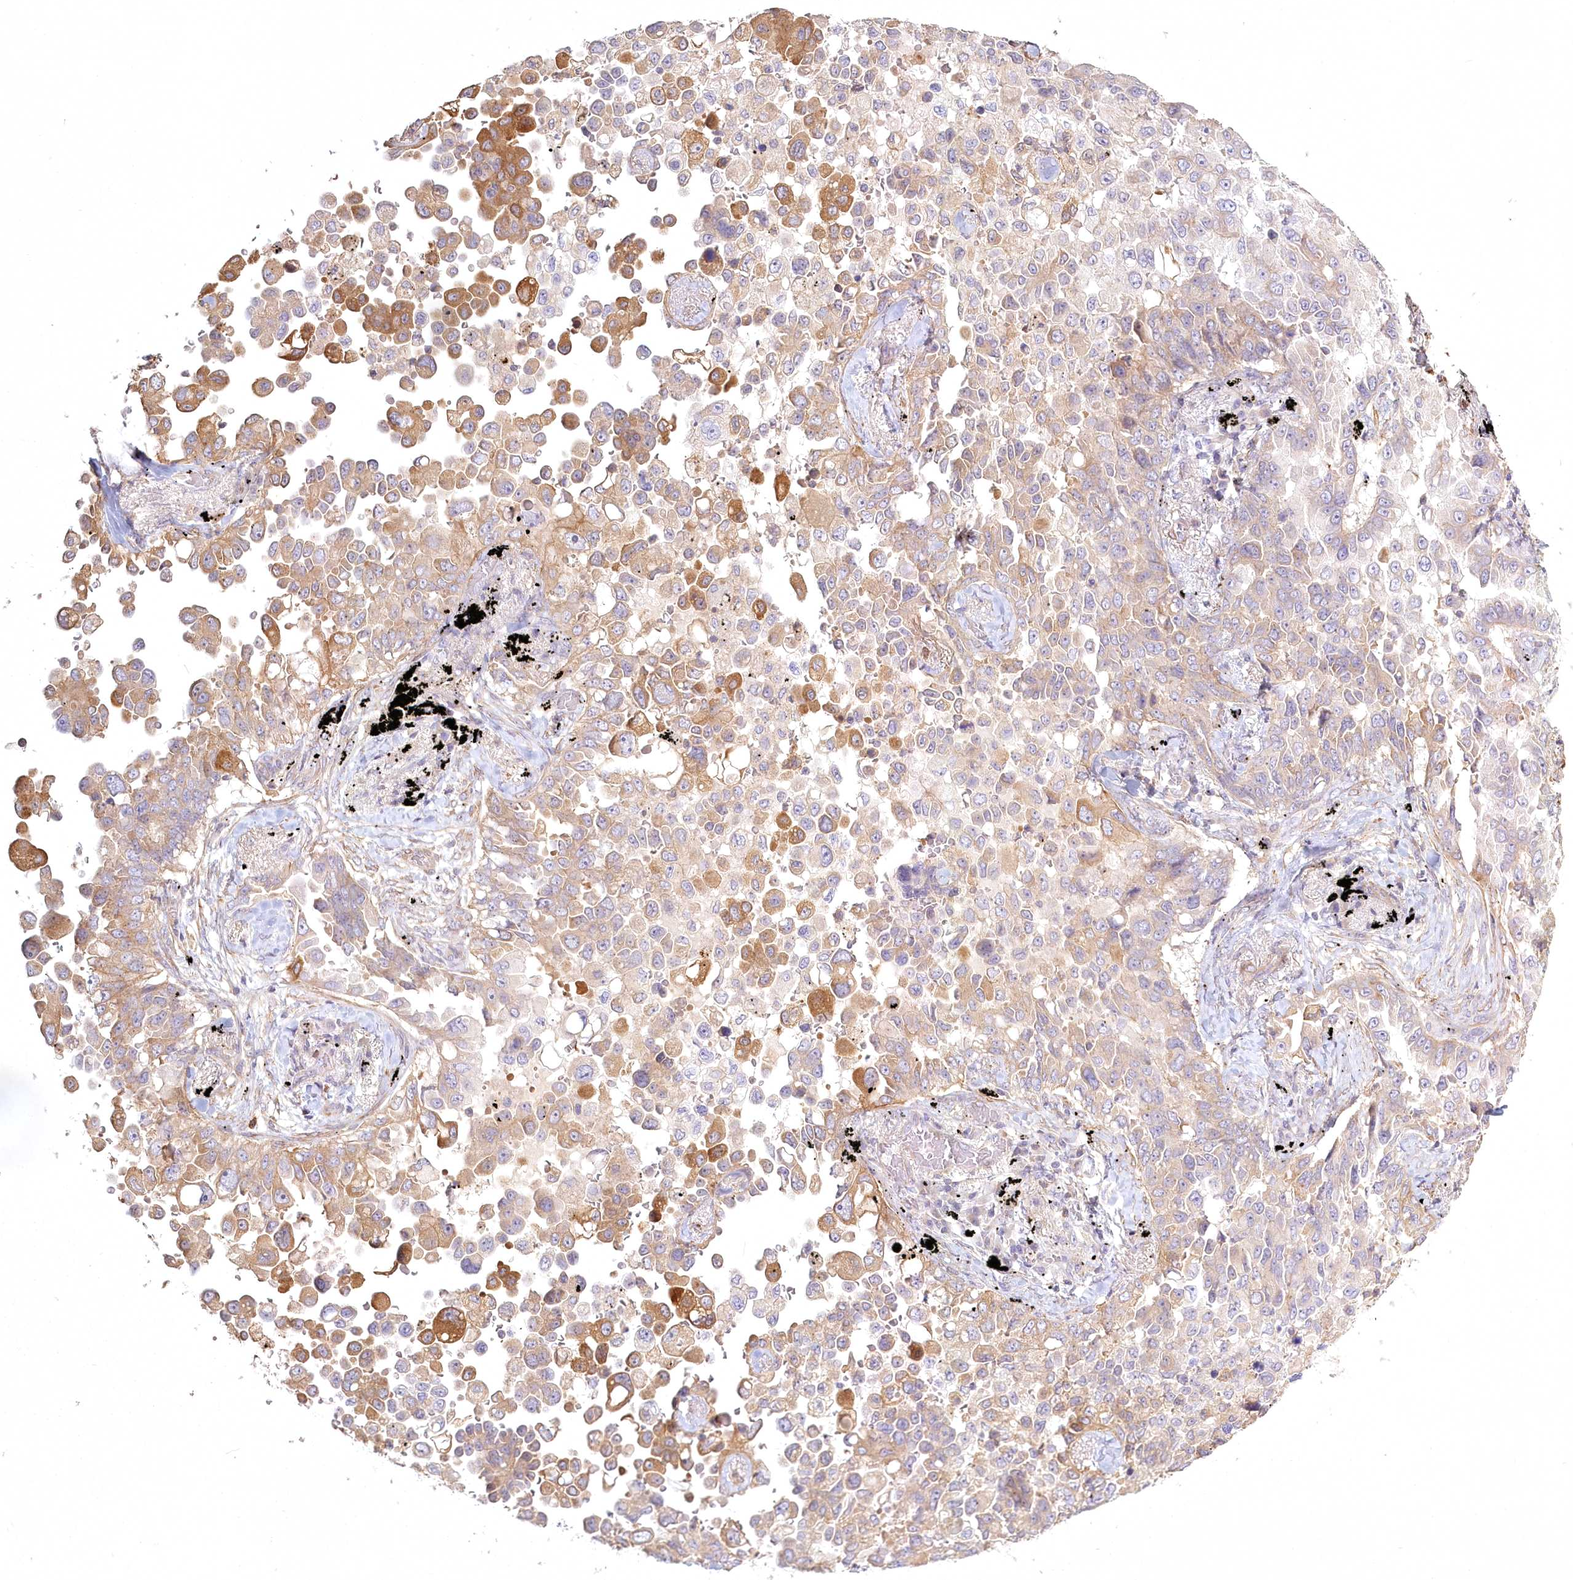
{"staining": {"intensity": "moderate", "quantity": "25%-75%", "location": "cytoplasmic/membranous"}, "tissue": "lung cancer", "cell_type": "Tumor cells", "image_type": "cancer", "snomed": [{"axis": "morphology", "description": "Adenocarcinoma, NOS"}, {"axis": "topography", "description": "Lung"}], "caption": "Immunohistochemical staining of lung adenocarcinoma displays moderate cytoplasmic/membranous protein staining in approximately 25%-75% of tumor cells.", "gene": "INPP4B", "patient": {"sex": "female", "age": 67}}